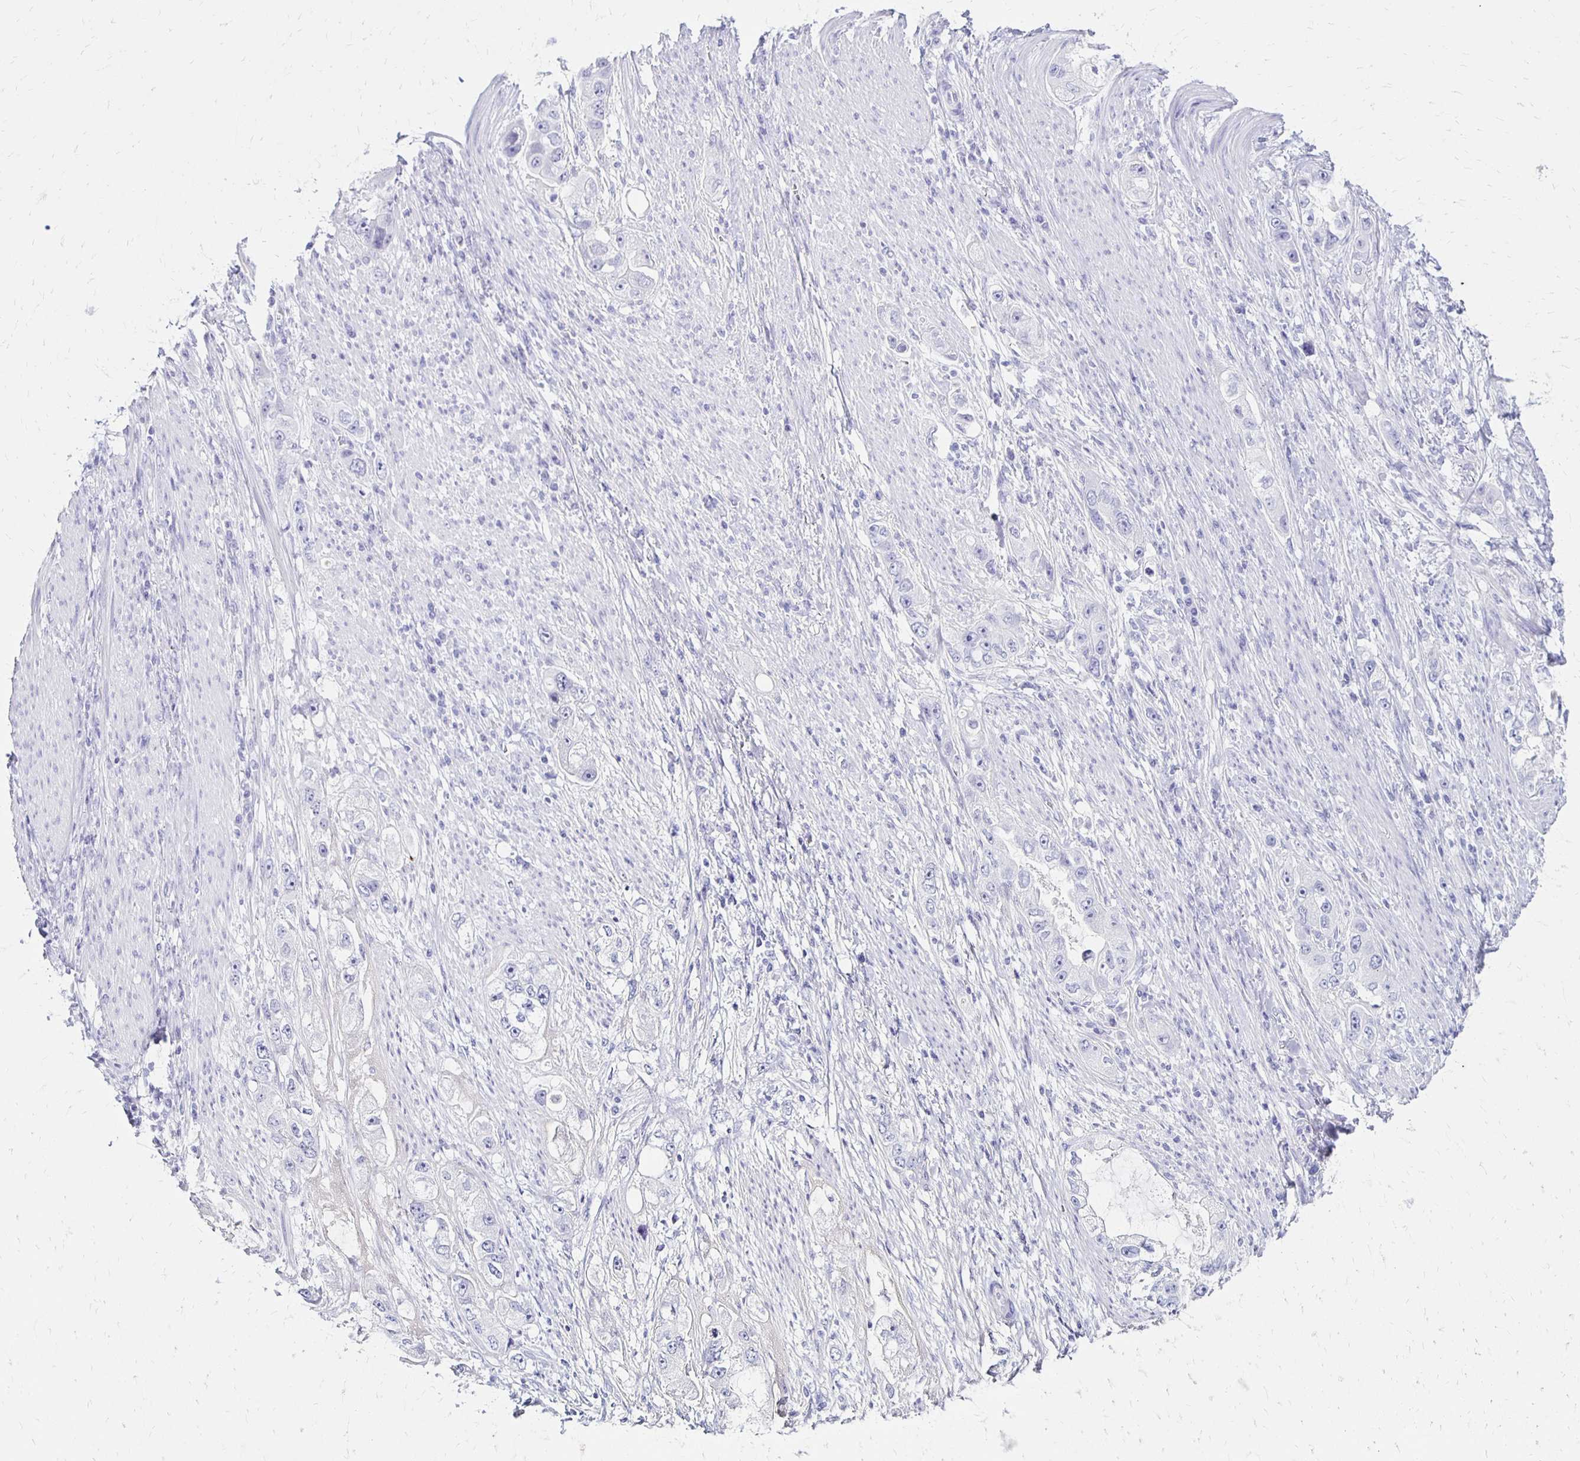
{"staining": {"intensity": "negative", "quantity": "none", "location": "none"}, "tissue": "stomach cancer", "cell_type": "Tumor cells", "image_type": "cancer", "snomed": [{"axis": "morphology", "description": "Adenocarcinoma, NOS"}, {"axis": "topography", "description": "Stomach, lower"}], "caption": "A micrograph of stomach adenocarcinoma stained for a protein demonstrates no brown staining in tumor cells.", "gene": "RYR1", "patient": {"sex": "female", "age": 93}}